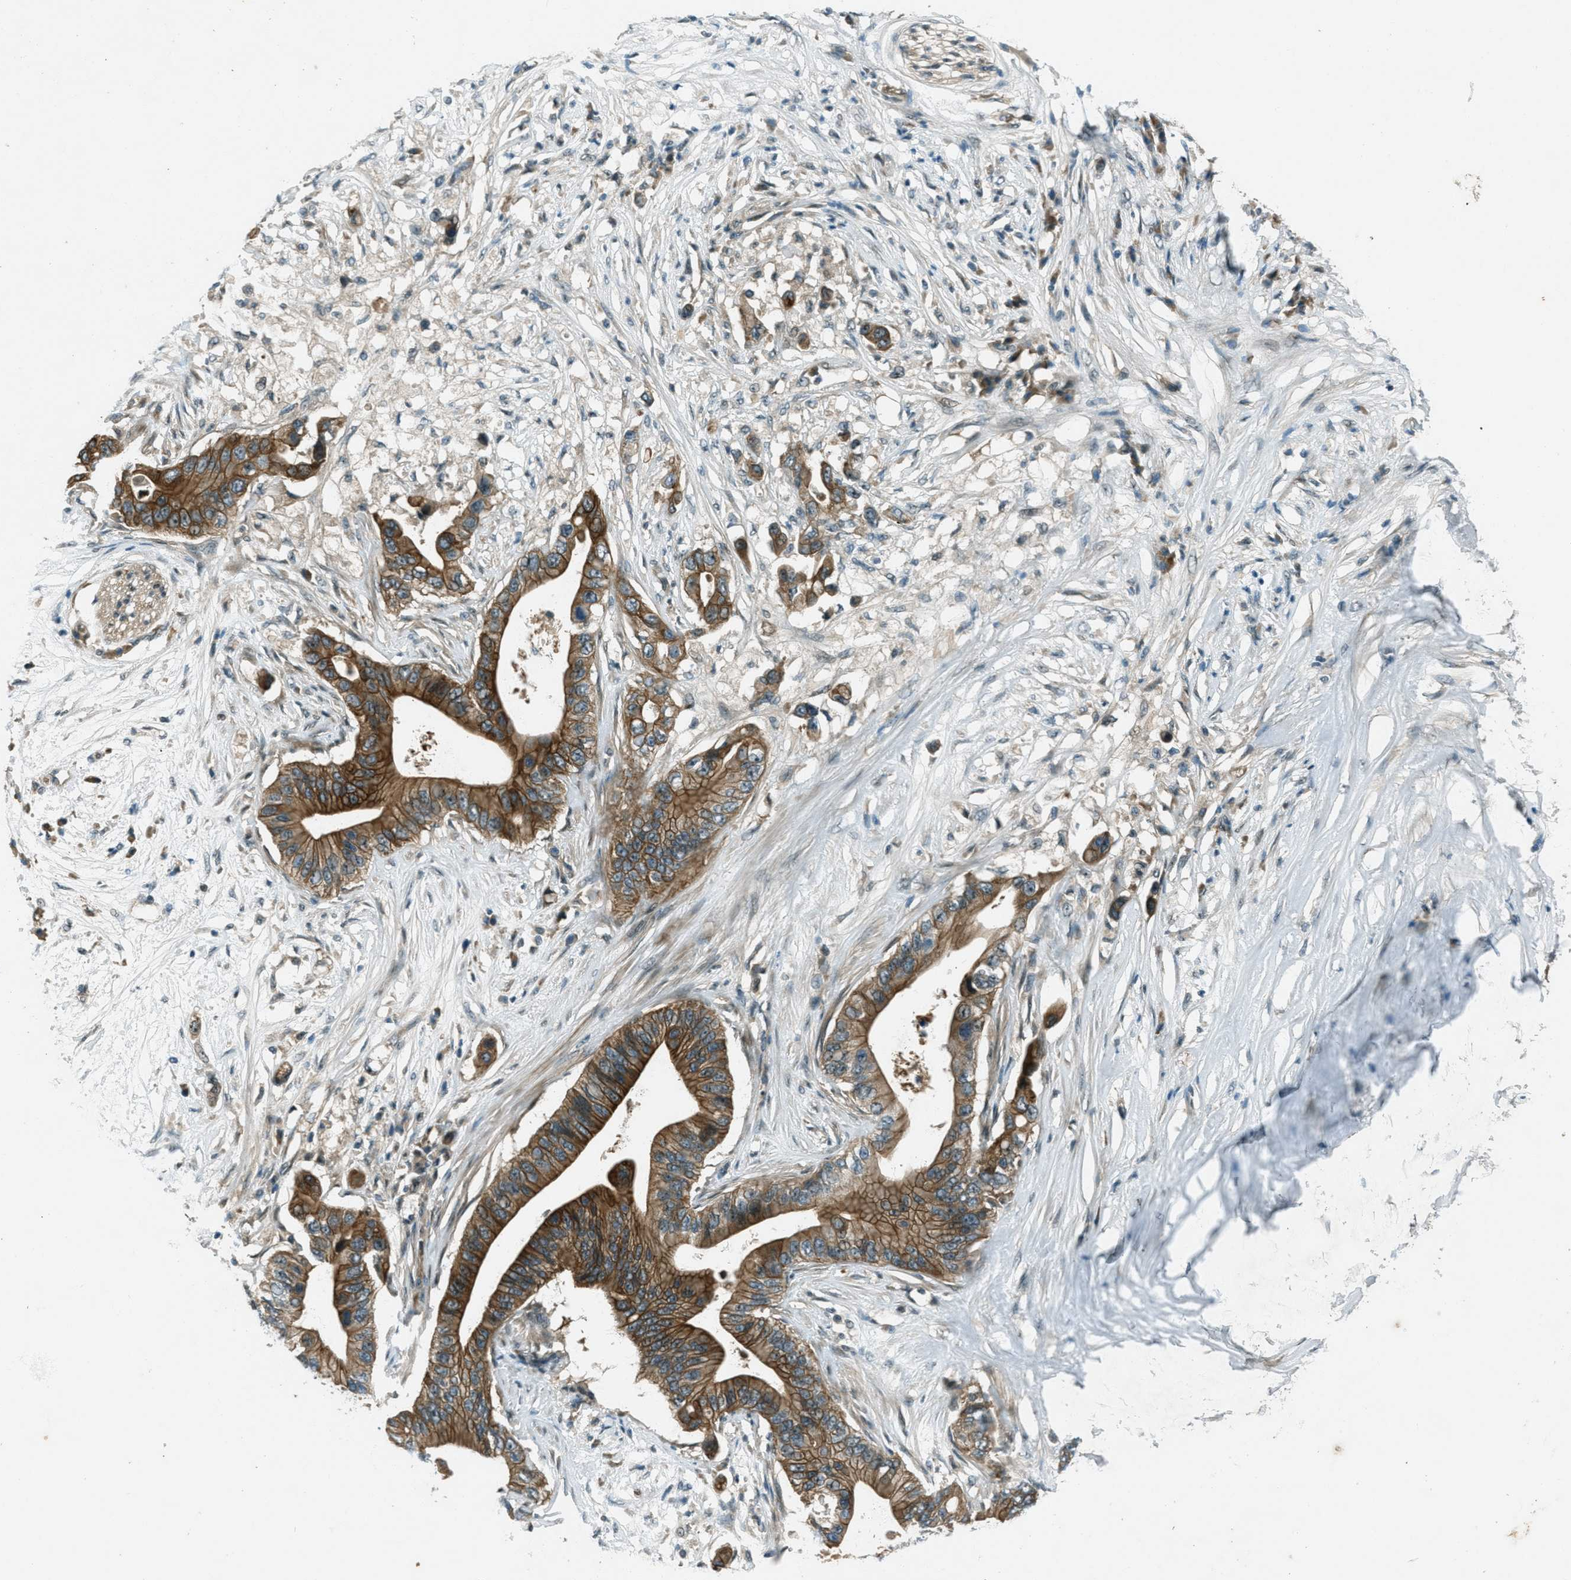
{"staining": {"intensity": "moderate", "quantity": ">75%", "location": "cytoplasmic/membranous"}, "tissue": "pancreatic cancer", "cell_type": "Tumor cells", "image_type": "cancer", "snomed": [{"axis": "morphology", "description": "Adenocarcinoma, NOS"}, {"axis": "topography", "description": "Pancreas"}], "caption": "Protein staining of adenocarcinoma (pancreatic) tissue demonstrates moderate cytoplasmic/membranous staining in about >75% of tumor cells.", "gene": "STK11", "patient": {"sex": "male", "age": 77}}